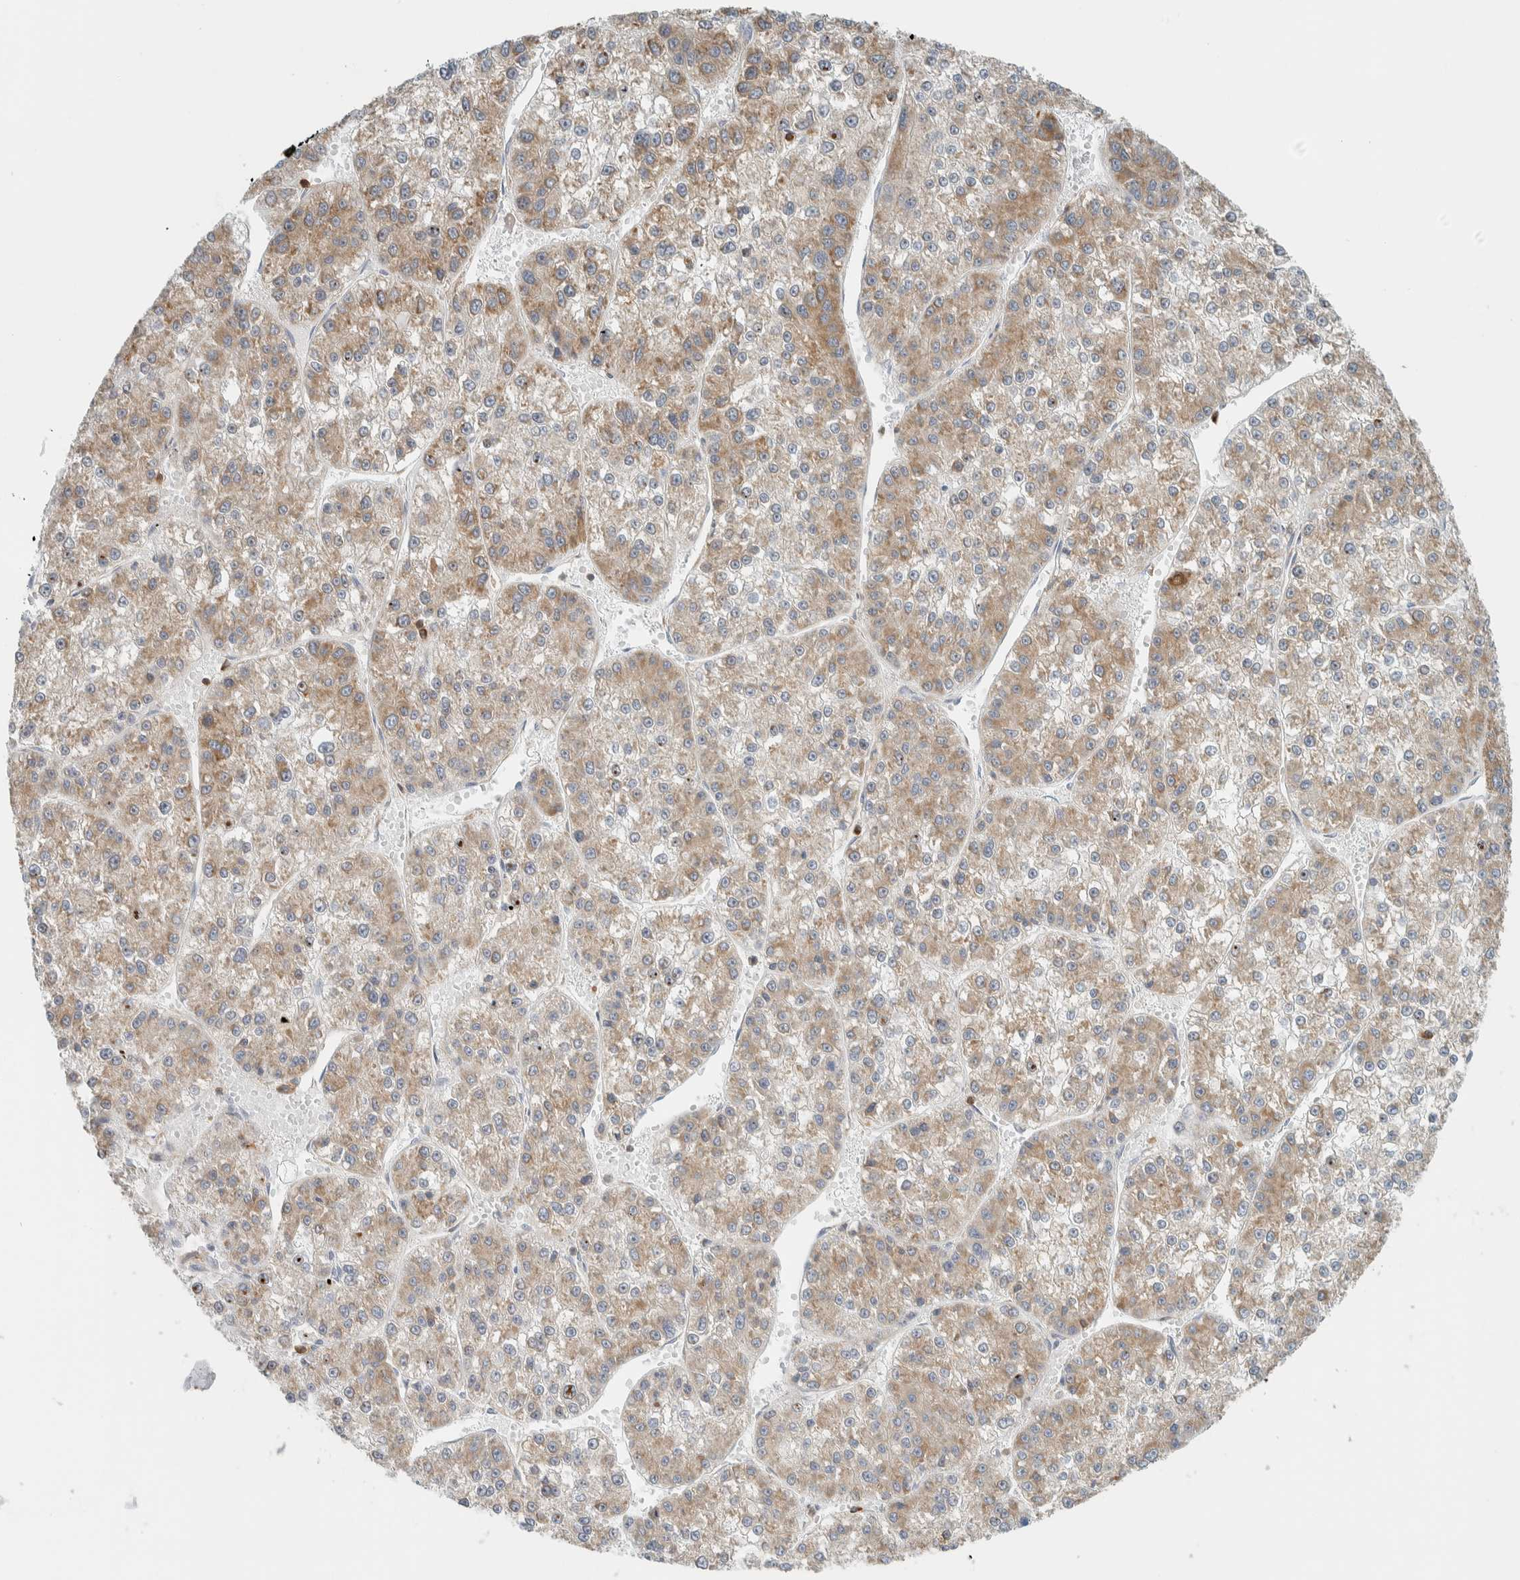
{"staining": {"intensity": "moderate", "quantity": ">75%", "location": "cytoplasmic/membranous"}, "tissue": "liver cancer", "cell_type": "Tumor cells", "image_type": "cancer", "snomed": [{"axis": "morphology", "description": "Carcinoma, Hepatocellular, NOS"}, {"axis": "topography", "description": "Liver"}], "caption": "Liver hepatocellular carcinoma stained with DAB (3,3'-diaminobenzidine) IHC demonstrates medium levels of moderate cytoplasmic/membranous expression in approximately >75% of tumor cells.", "gene": "CCDC57", "patient": {"sex": "female", "age": 73}}